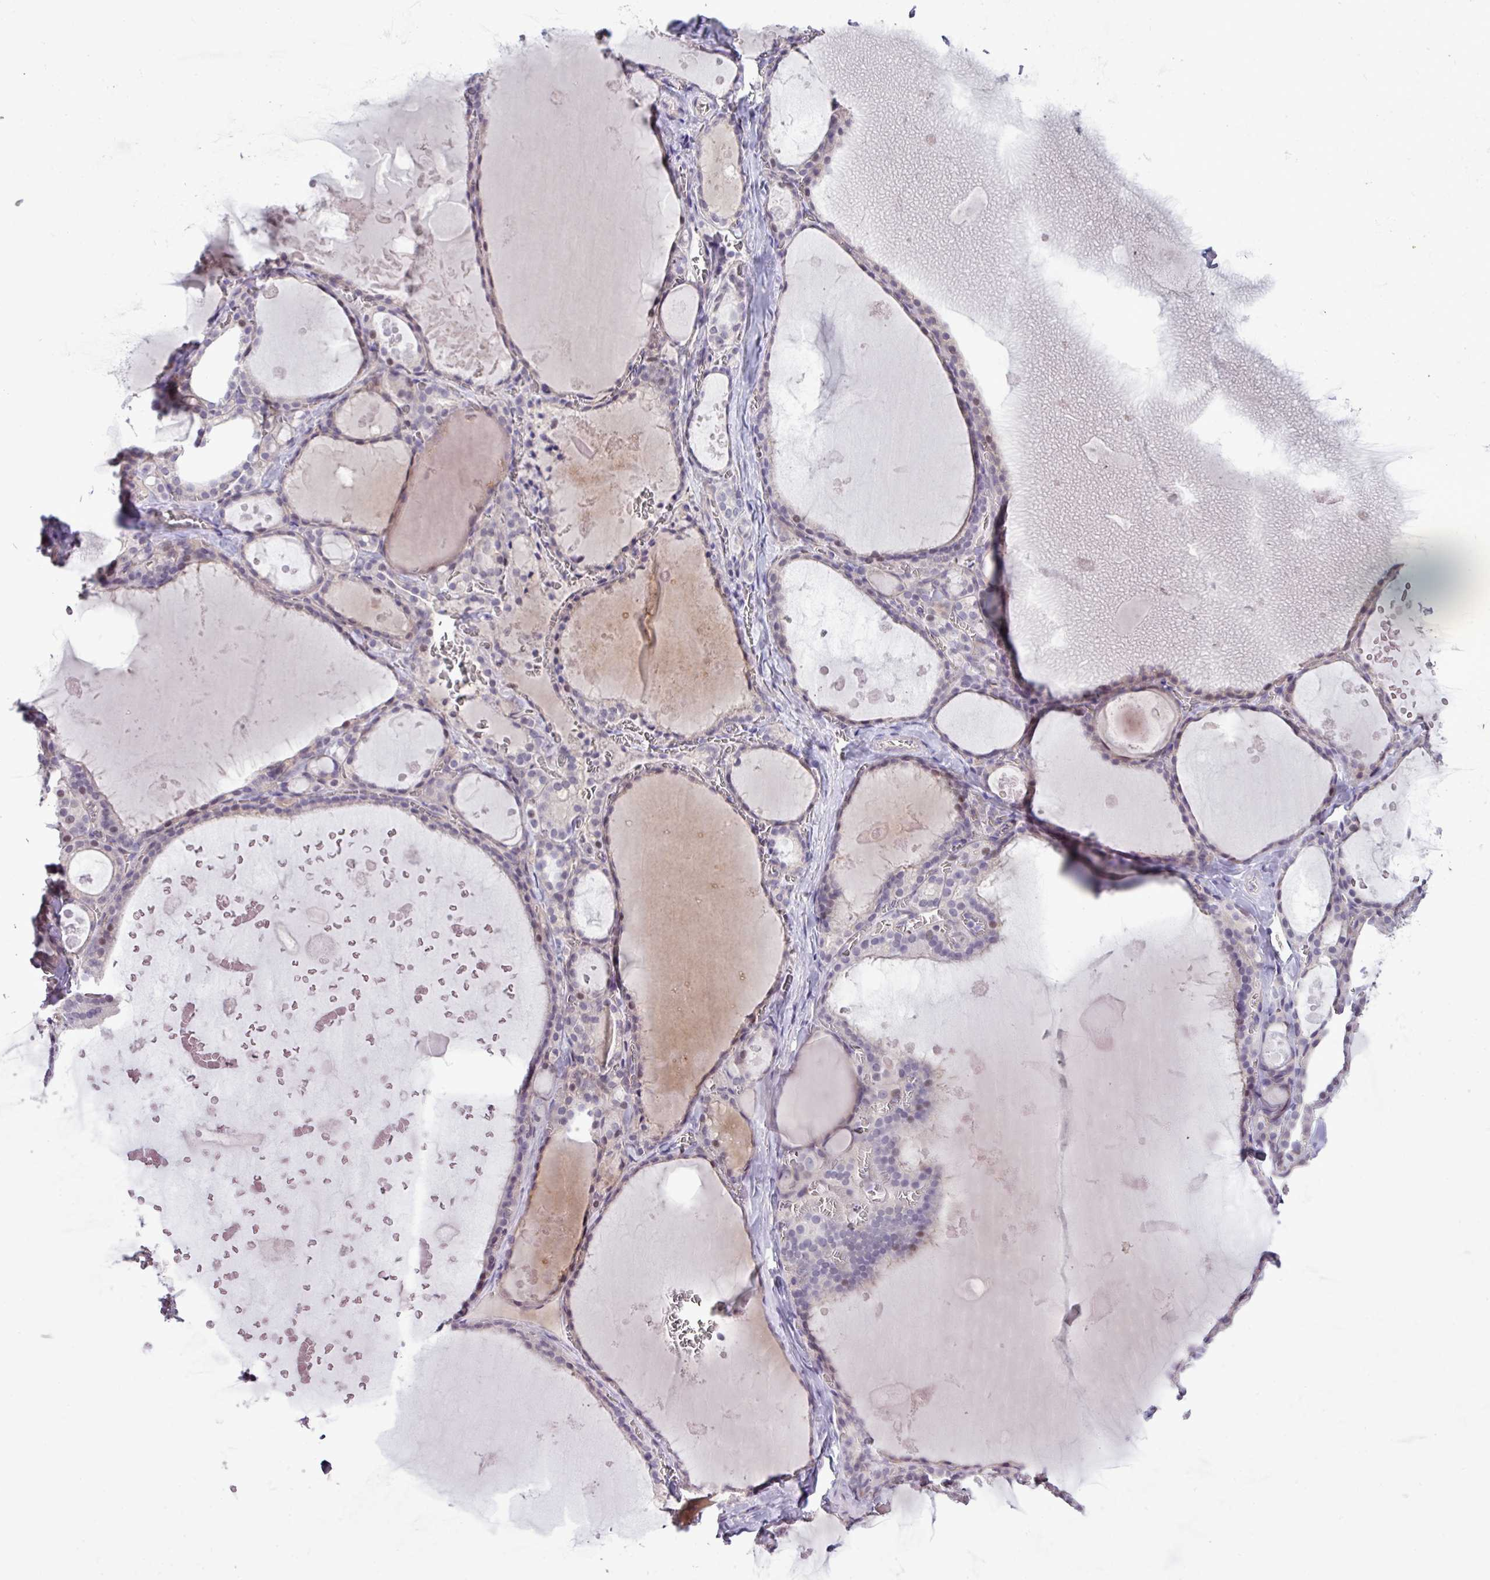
{"staining": {"intensity": "weak", "quantity": "<25%", "location": "nuclear"}, "tissue": "thyroid gland", "cell_type": "Glandular cells", "image_type": "normal", "snomed": [{"axis": "morphology", "description": "Normal tissue, NOS"}, {"axis": "topography", "description": "Thyroid gland"}], "caption": "Immunohistochemical staining of benign human thyroid gland reveals no significant expression in glandular cells. (DAB immunohistochemistry with hematoxylin counter stain).", "gene": "RIPPLY1", "patient": {"sex": "male", "age": 56}}